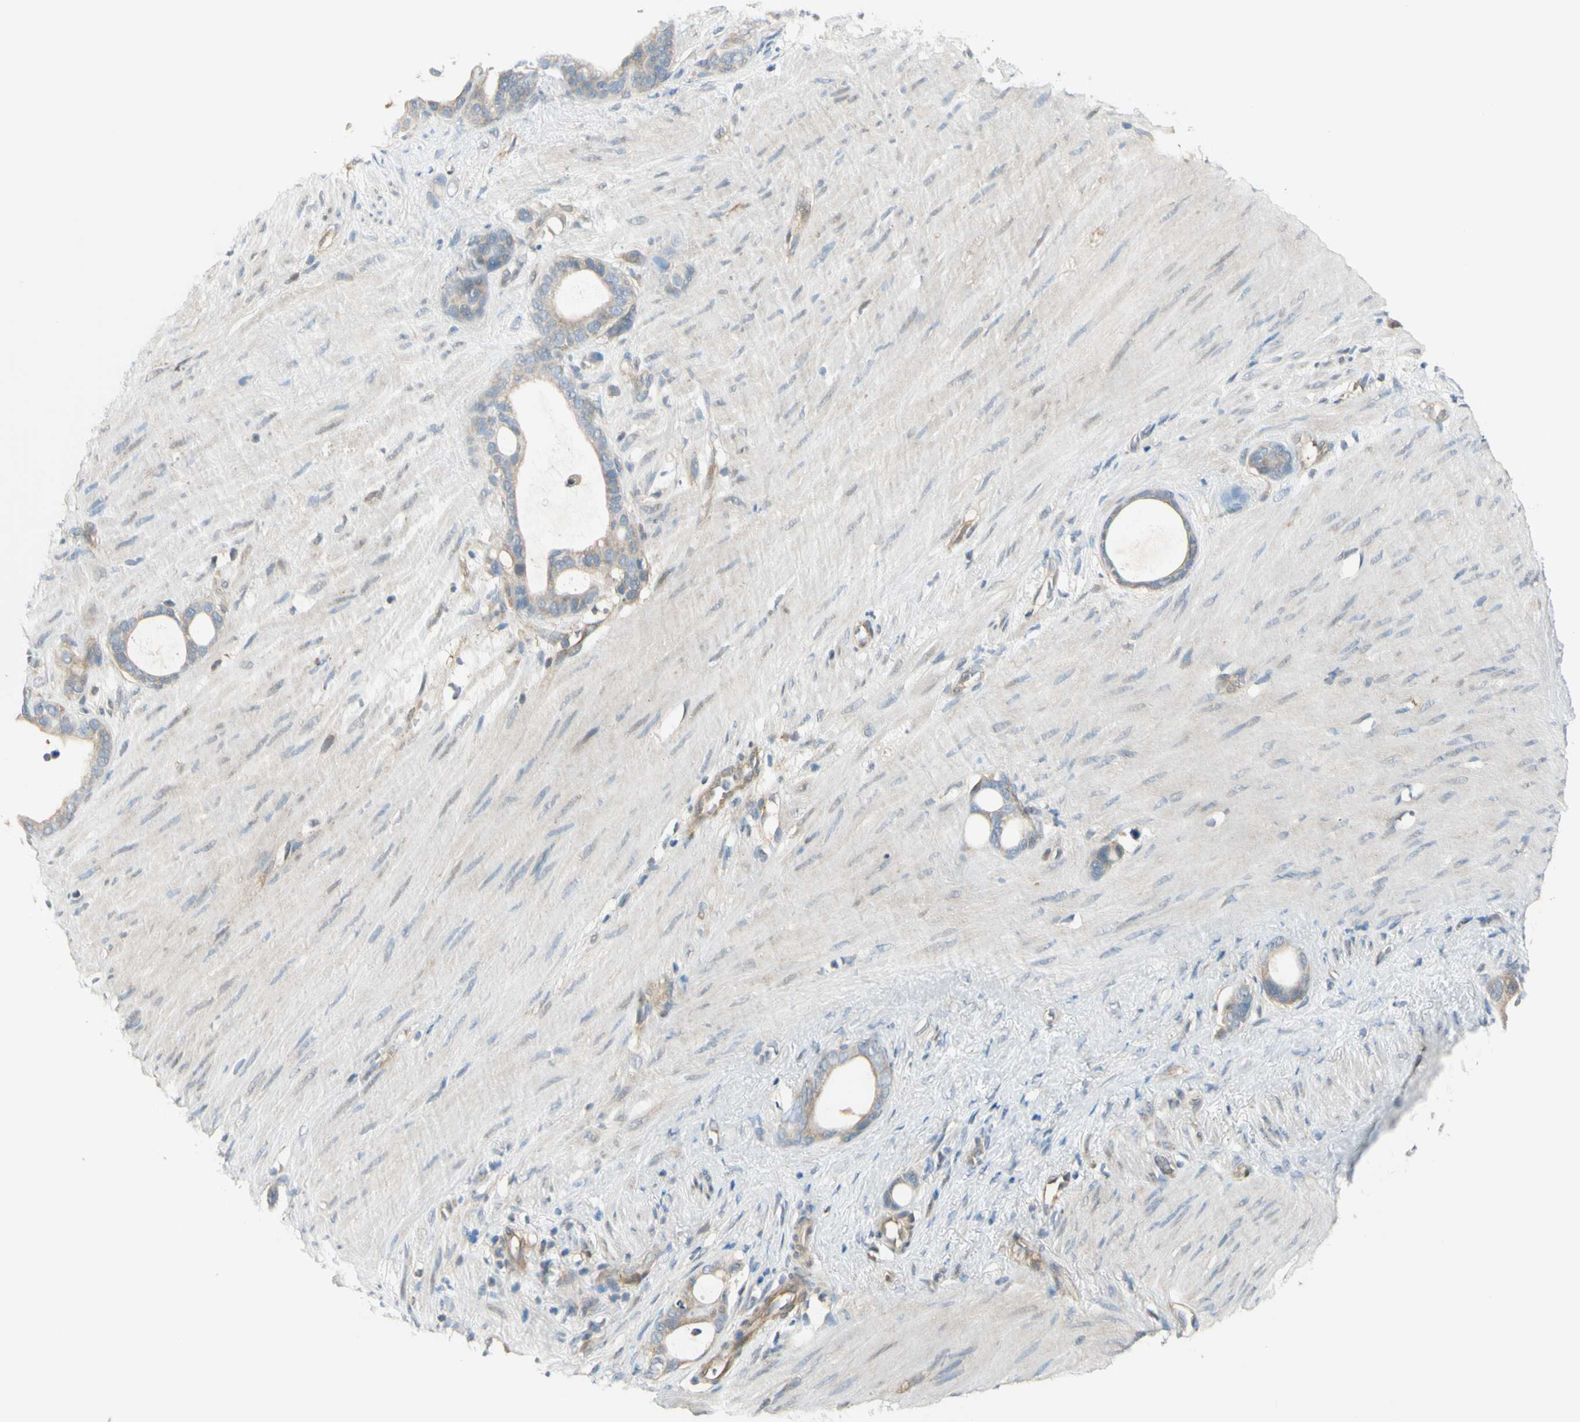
{"staining": {"intensity": "weak", "quantity": ">75%", "location": "cytoplasmic/membranous"}, "tissue": "stomach cancer", "cell_type": "Tumor cells", "image_type": "cancer", "snomed": [{"axis": "morphology", "description": "Adenocarcinoma, NOS"}, {"axis": "topography", "description": "Stomach"}], "caption": "There is low levels of weak cytoplasmic/membranous positivity in tumor cells of adenocarcinoma (stomach), as demonstrated by immunohistochemical staining (brown color).", "gene": "RASGRF1", "patient": {"sex": "female", "age": 75}}